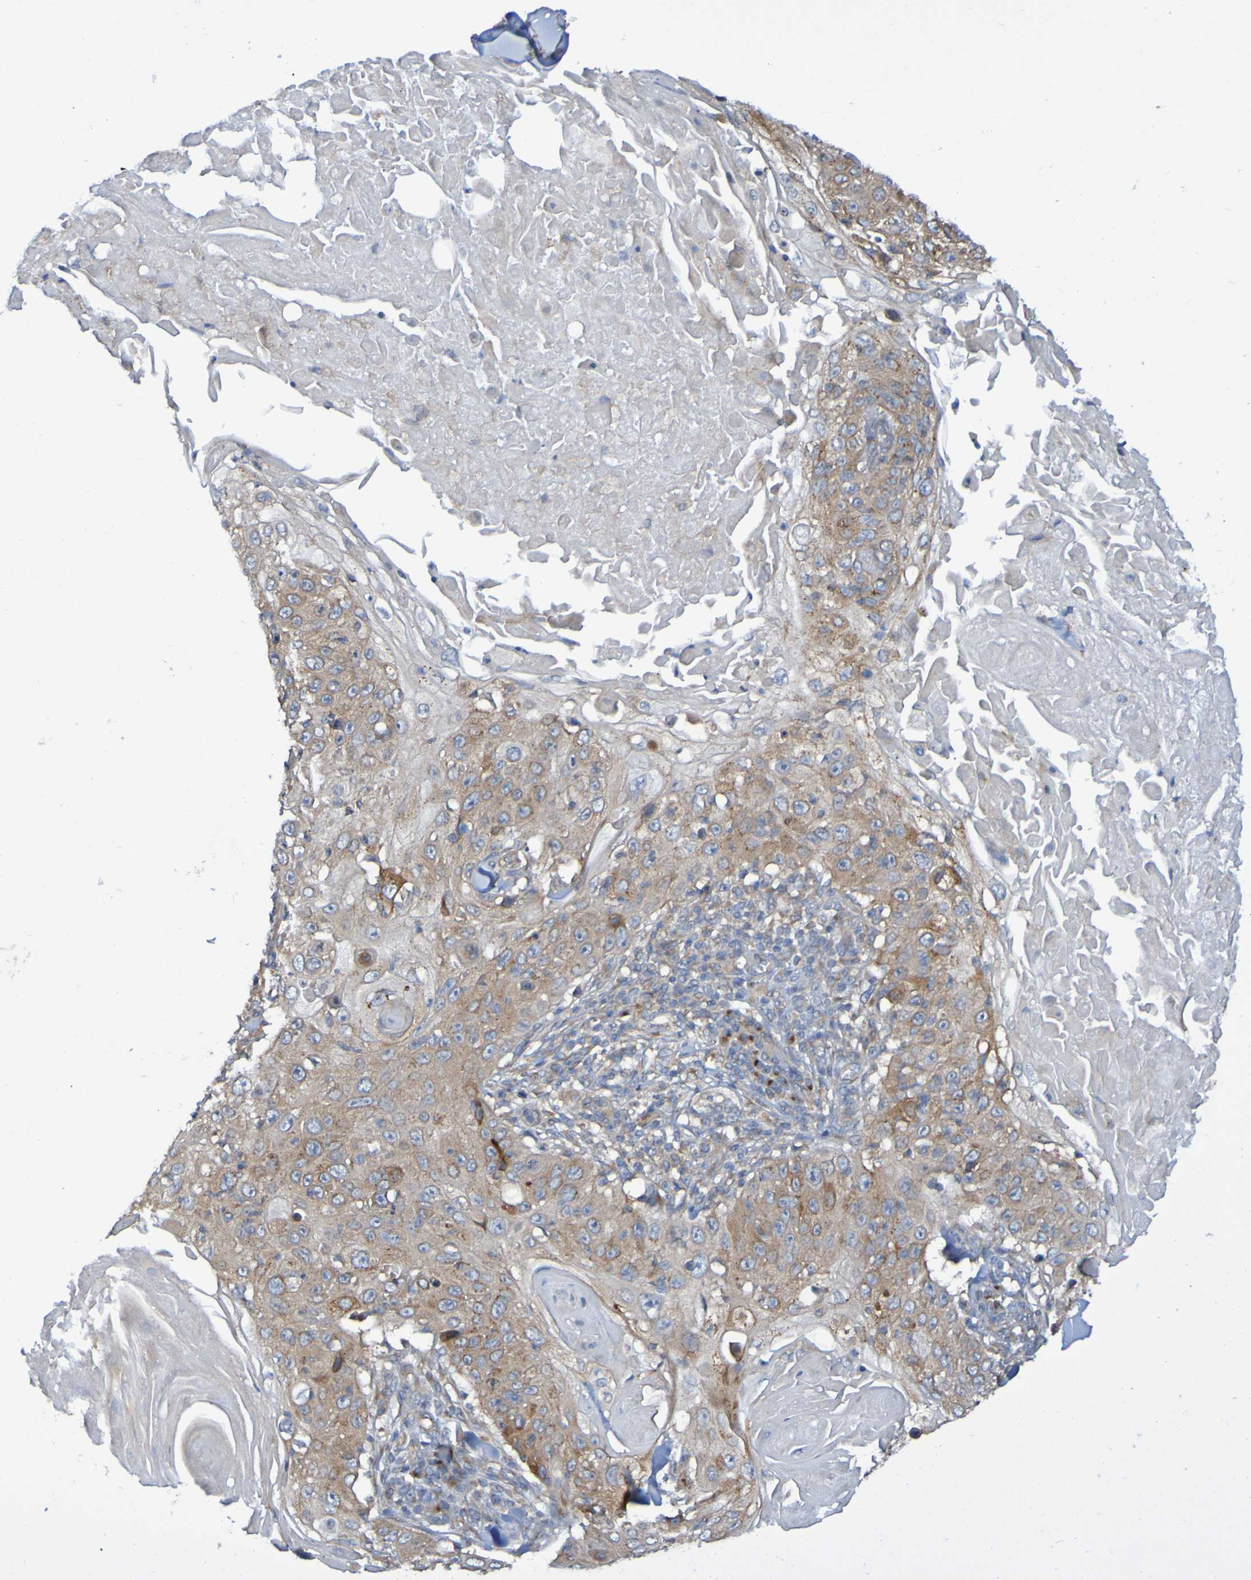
{"staining": {"intensity": "moderate", "quantity": ">75%", "location": "cytoplasmic/membranous"}, "tissue": "skin cancer", "cell_type": "Tumor cells", "image_type": "cancer", "snomed": [{"axis": "morphology", "description": "Squamous cell carcinoma, NOS"}, {"axis": "topography", "description": "Skin"}], "caption": "Skin squamous cell carcinoma stained for a protein (brown) exhibits moderate cytoplasmic/membranous positive positivity in about >75% of tumor cells.", "gene": "LMBRD2", "patient": {"sex": "male", "age": 86}}